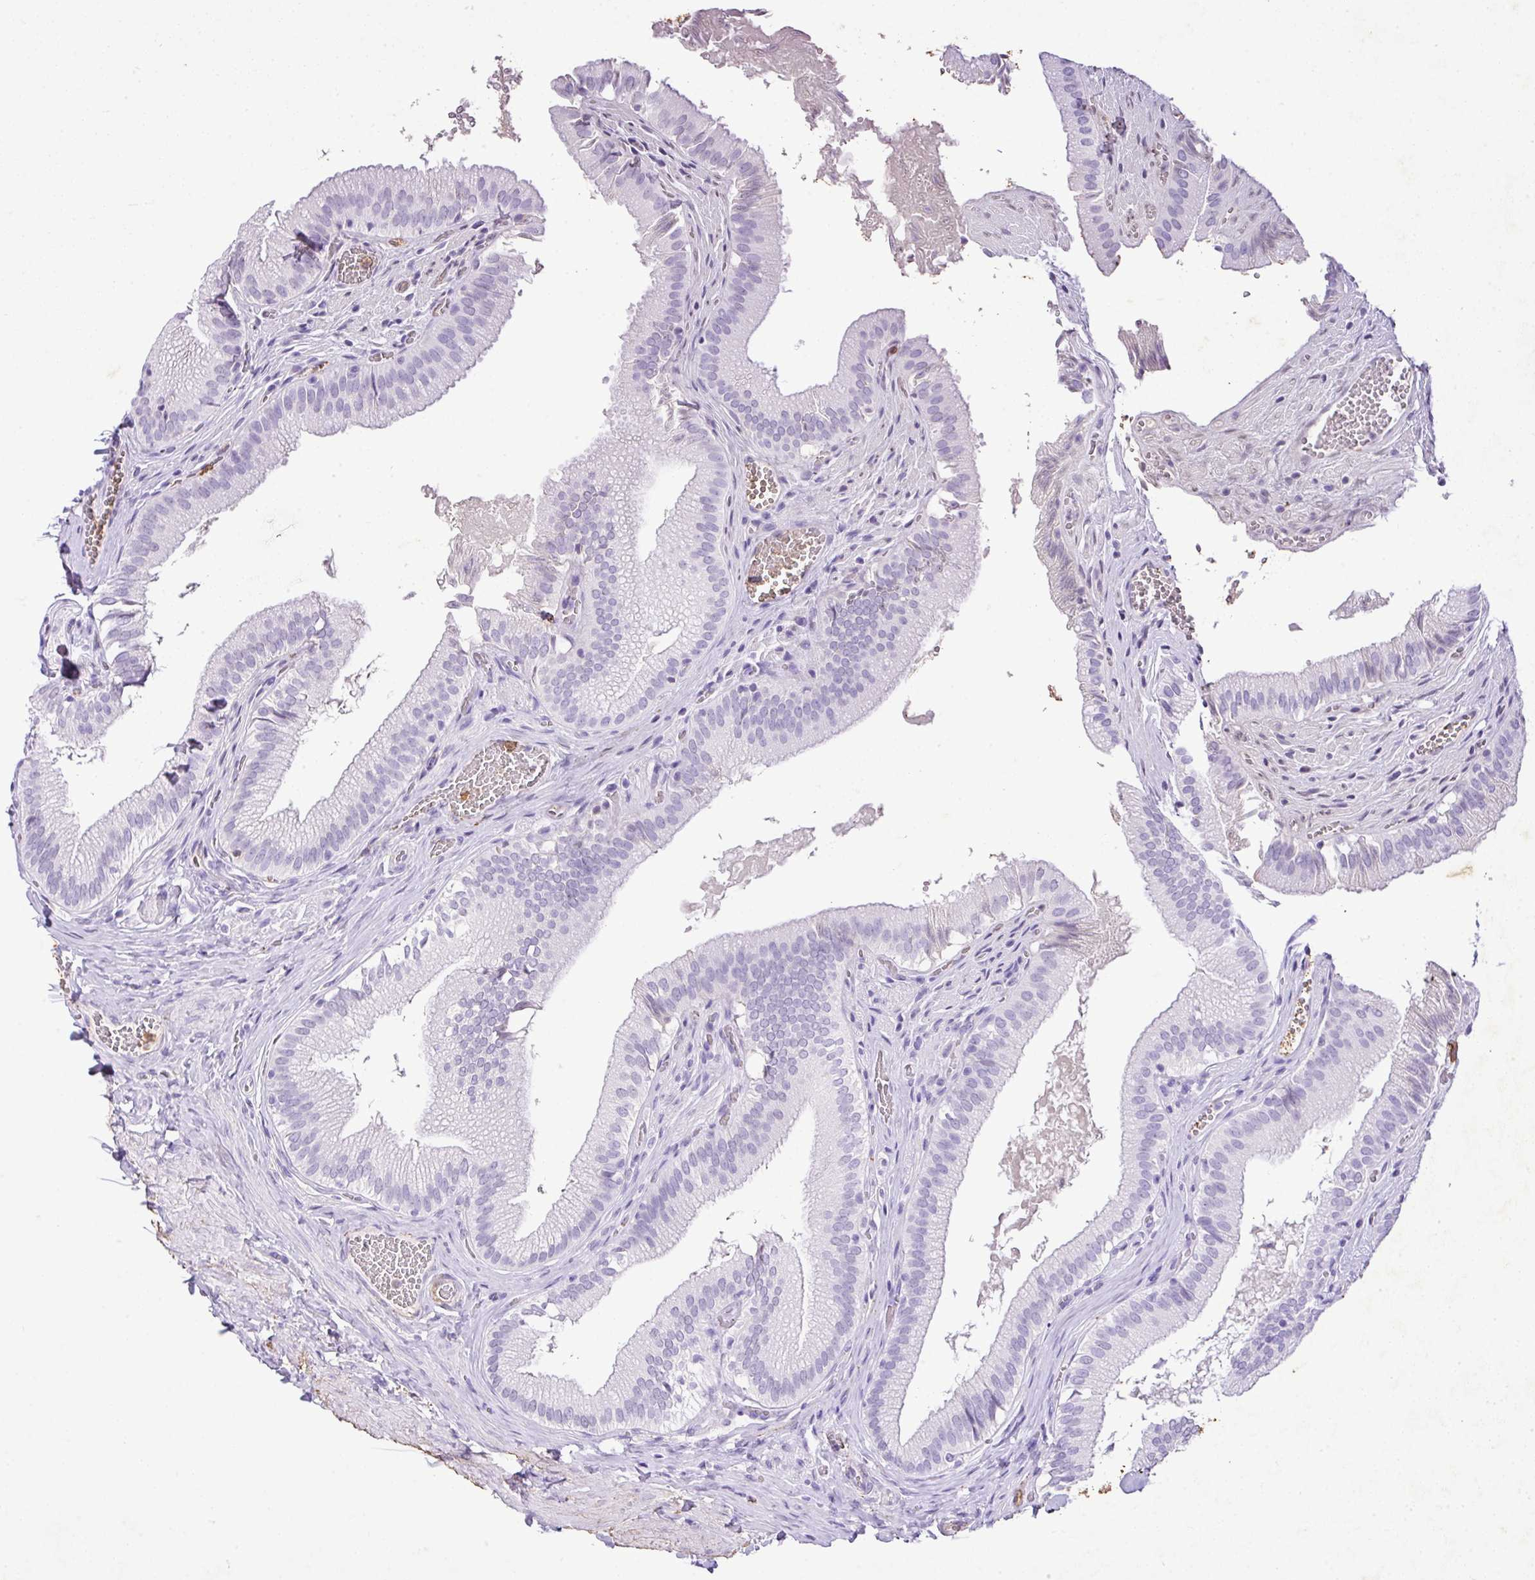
{"staining": {"intensity": "negative", "quantity": "none", "location": "none"}, "tissue": "gallbladder", "cell_type": "Glandular cells", "image_type": "normal", "snomed": [{"axis": "morphology", "description": "Normal tissue, NOS"}, {"axis": "topography", "description": "Gallbladder"}, {"axis": "topography", "description": "Peripheral nerve tissue"}], "caption": "Unremarkable gallbladder was stained to show a protein in brown. There is no significant expression in glandular cells. (Immunohistochemistry, brightfield microscopy, high magnification).", "gene": "KCNJ11", "patient": {"sex": "male", "age": 17}}